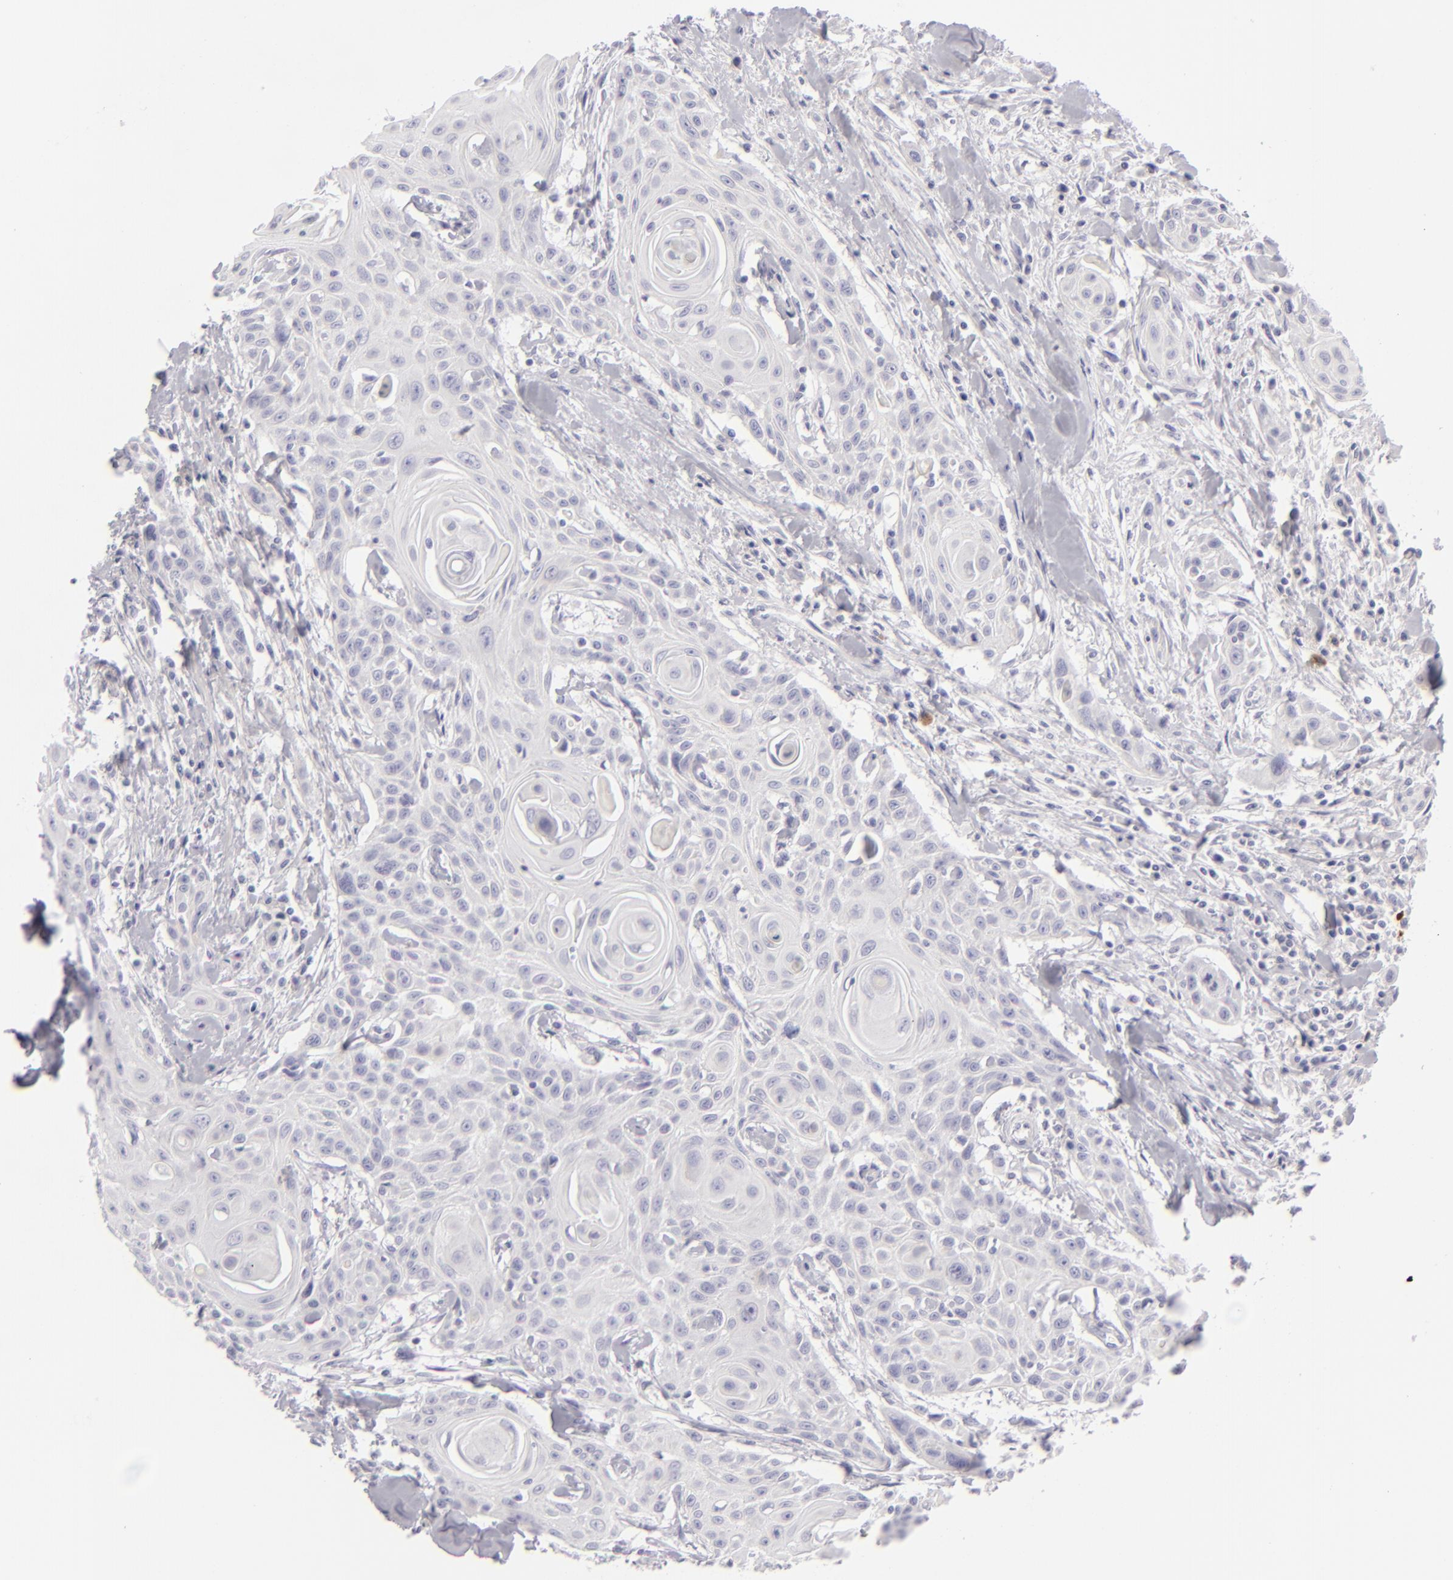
{"staining": {"intensity": "negative", "quantity": "none", "location": "none"}, "tissue": "head and neck cancer", "cell_type": "Tumor cells", "image_type": "cancer", "snomed": [{"axis": "morphology", "description": "Squamous cell carcinoma, NOS"}, {"axis": "morphology", "description": "Squamous cell carcinoma, metastatic, NOS"}, {"axis": "topography", "description": "Lymph node"}, {"axis": "topography", "description": "Salivary gland"}, {"axis": "topography", "description": "Head-Neck"}], "caption": "IHC histopathology image of head and neck metastatic squamous cell carcinoma stained for a protein (brown), which reveals no positivity in tumor cells. (DAB (3,3'-diaminobenzidine) immunohistochemistry (IHC) visualized using brightfield microscopy, high magnification).", "gene": "CDX2", "patient": {"sex": "female", "age": 74}}